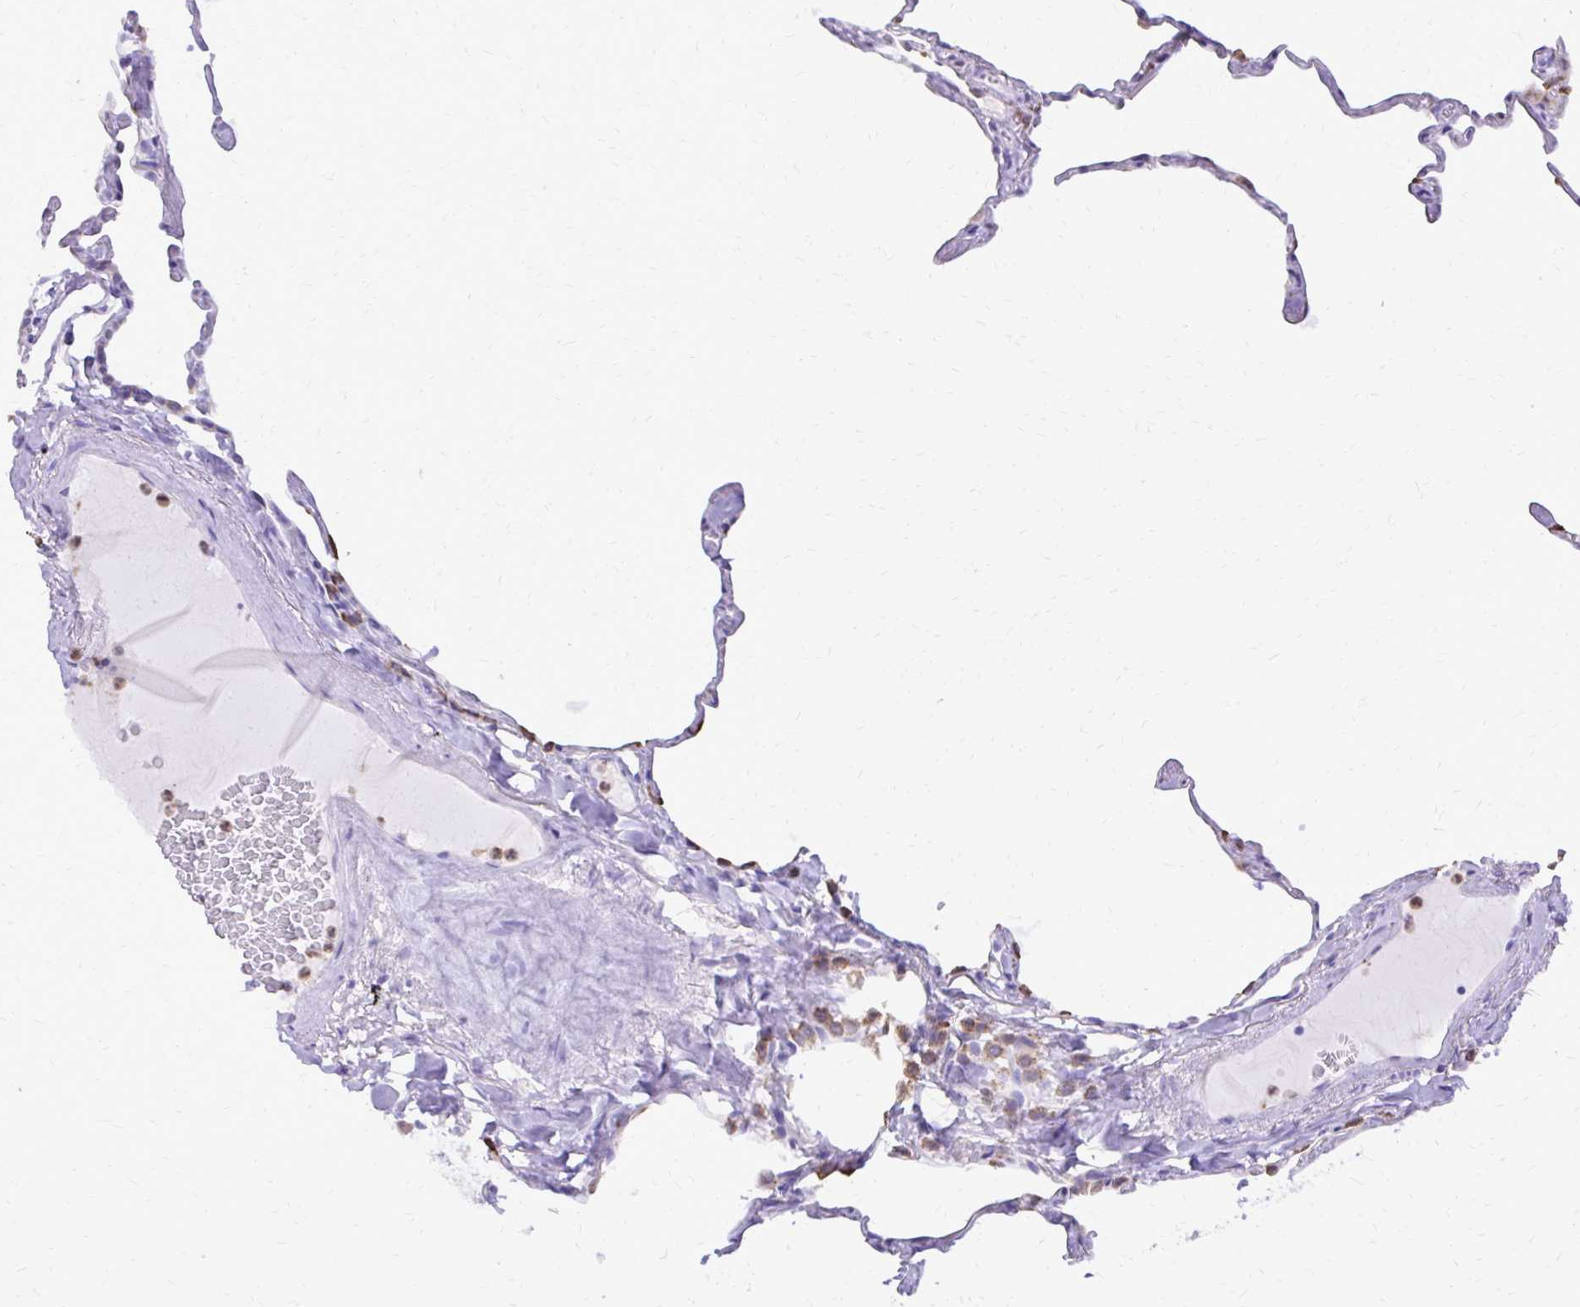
{"staining": {"intensity": "weak", "quantity": "<25%", "location": "cytoplasmic/membranous"}, "tissue": "lung", "cell_type": "Alveolar cells", "image_type": "normal", "snomed": [{"axis": "morphology", "description": "Normal tissue, NOS"}, {"axis": "topography", "description": "Lung"}], "caption": "A micrograph of lung stained for a protein demonstrates no brown staining in alveolar cells.", "gene": "CAT", "patient": {"sex": "male", "age": 65}}